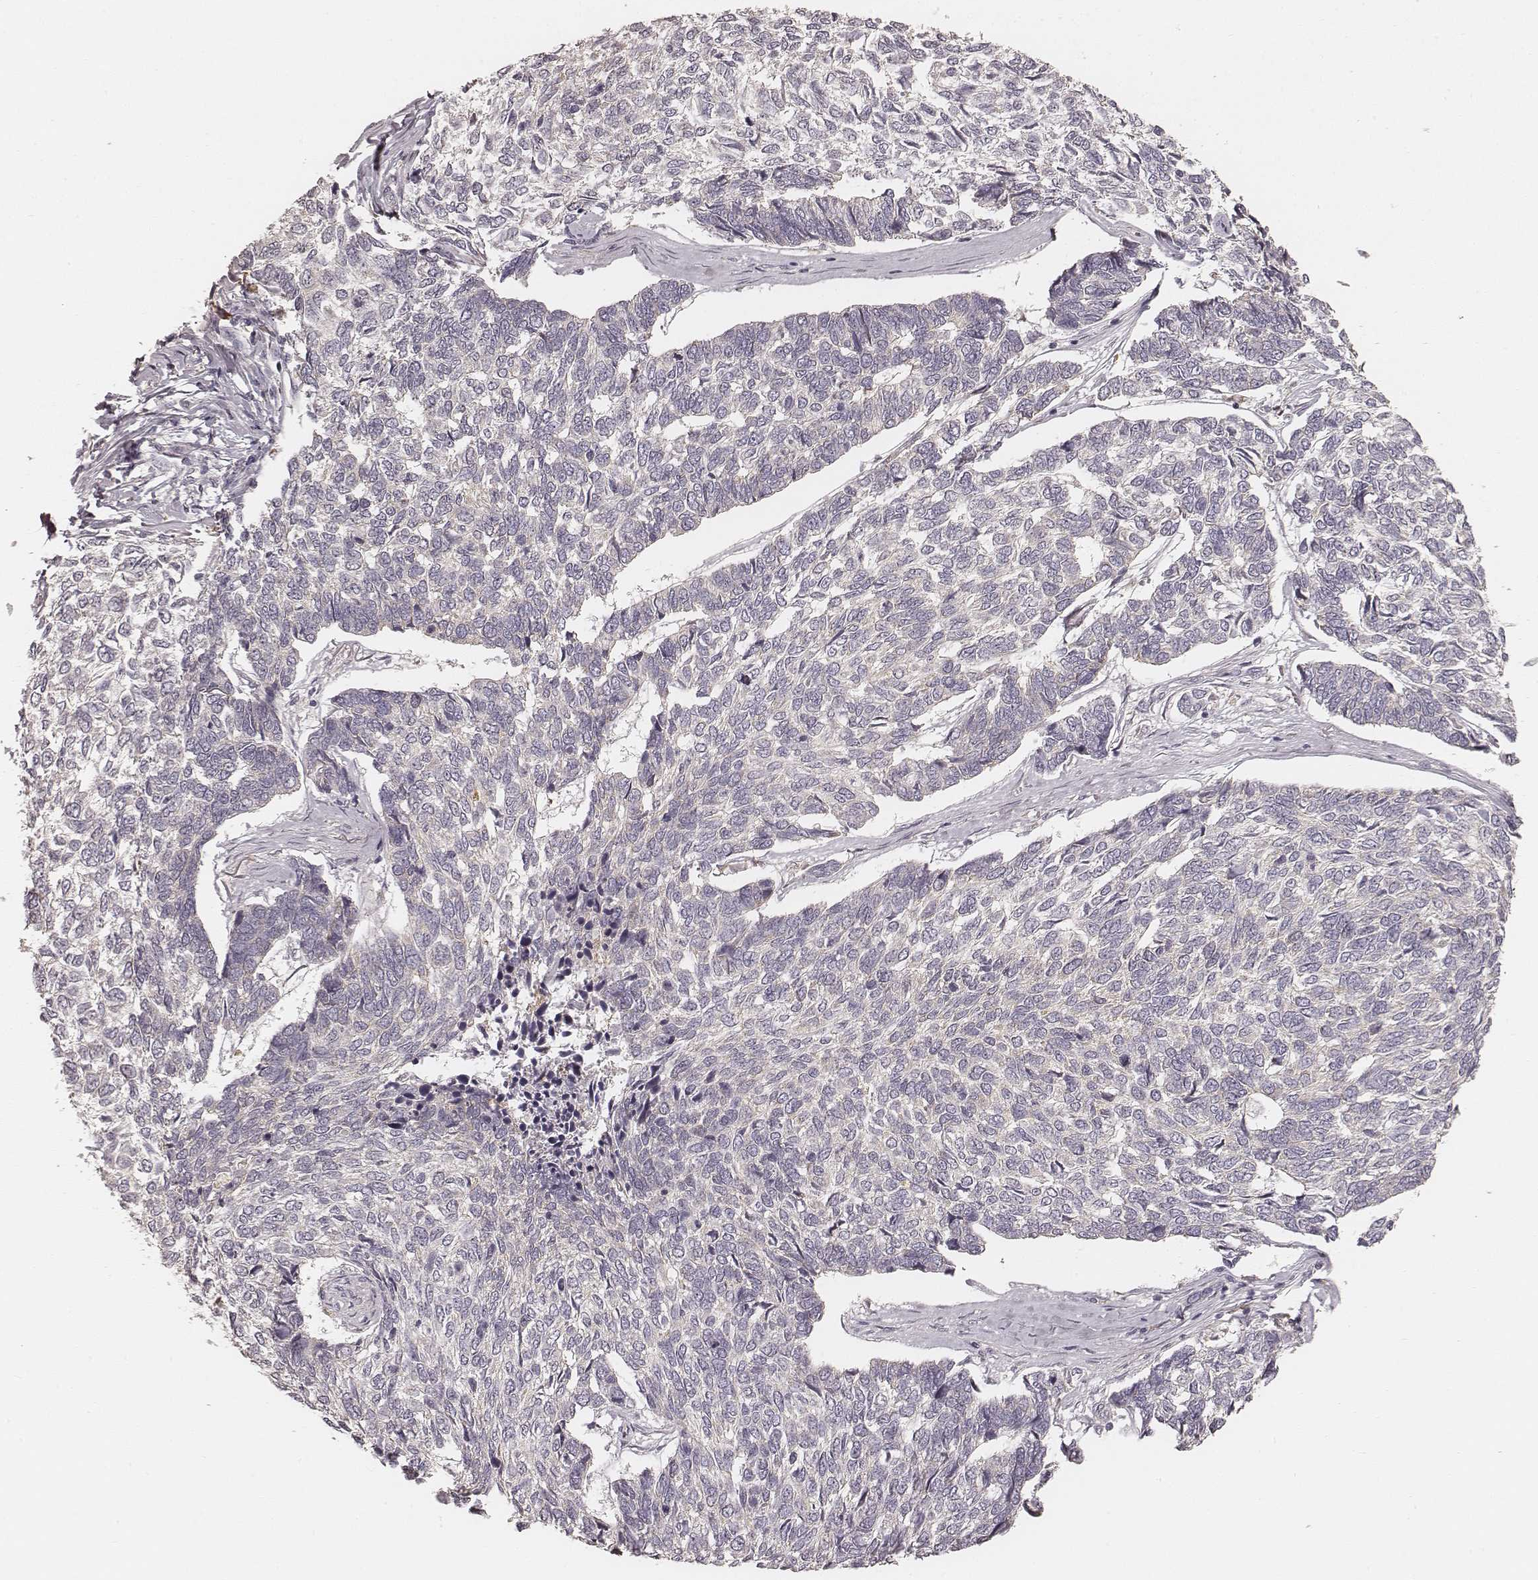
{"staining": {"intensity": "negative", "quantity": "none", "location": "none"}, "tissue": "skin cancer", "cell_type": "Tumor cells", "image_type": "cancer", "snomed": [{"axis": "morphology", "description": "Basal cell carcinoma"}, {"axis": "topography", "description": "Skin"}], "caption": "High power microscopy histopathology image of an IHC histopathology image of skin basal cell carcinoma, revealing no significant positivity in tumor cells.", "gene": "FMNL2", "patient": {"sex": "female", "age": 65}}